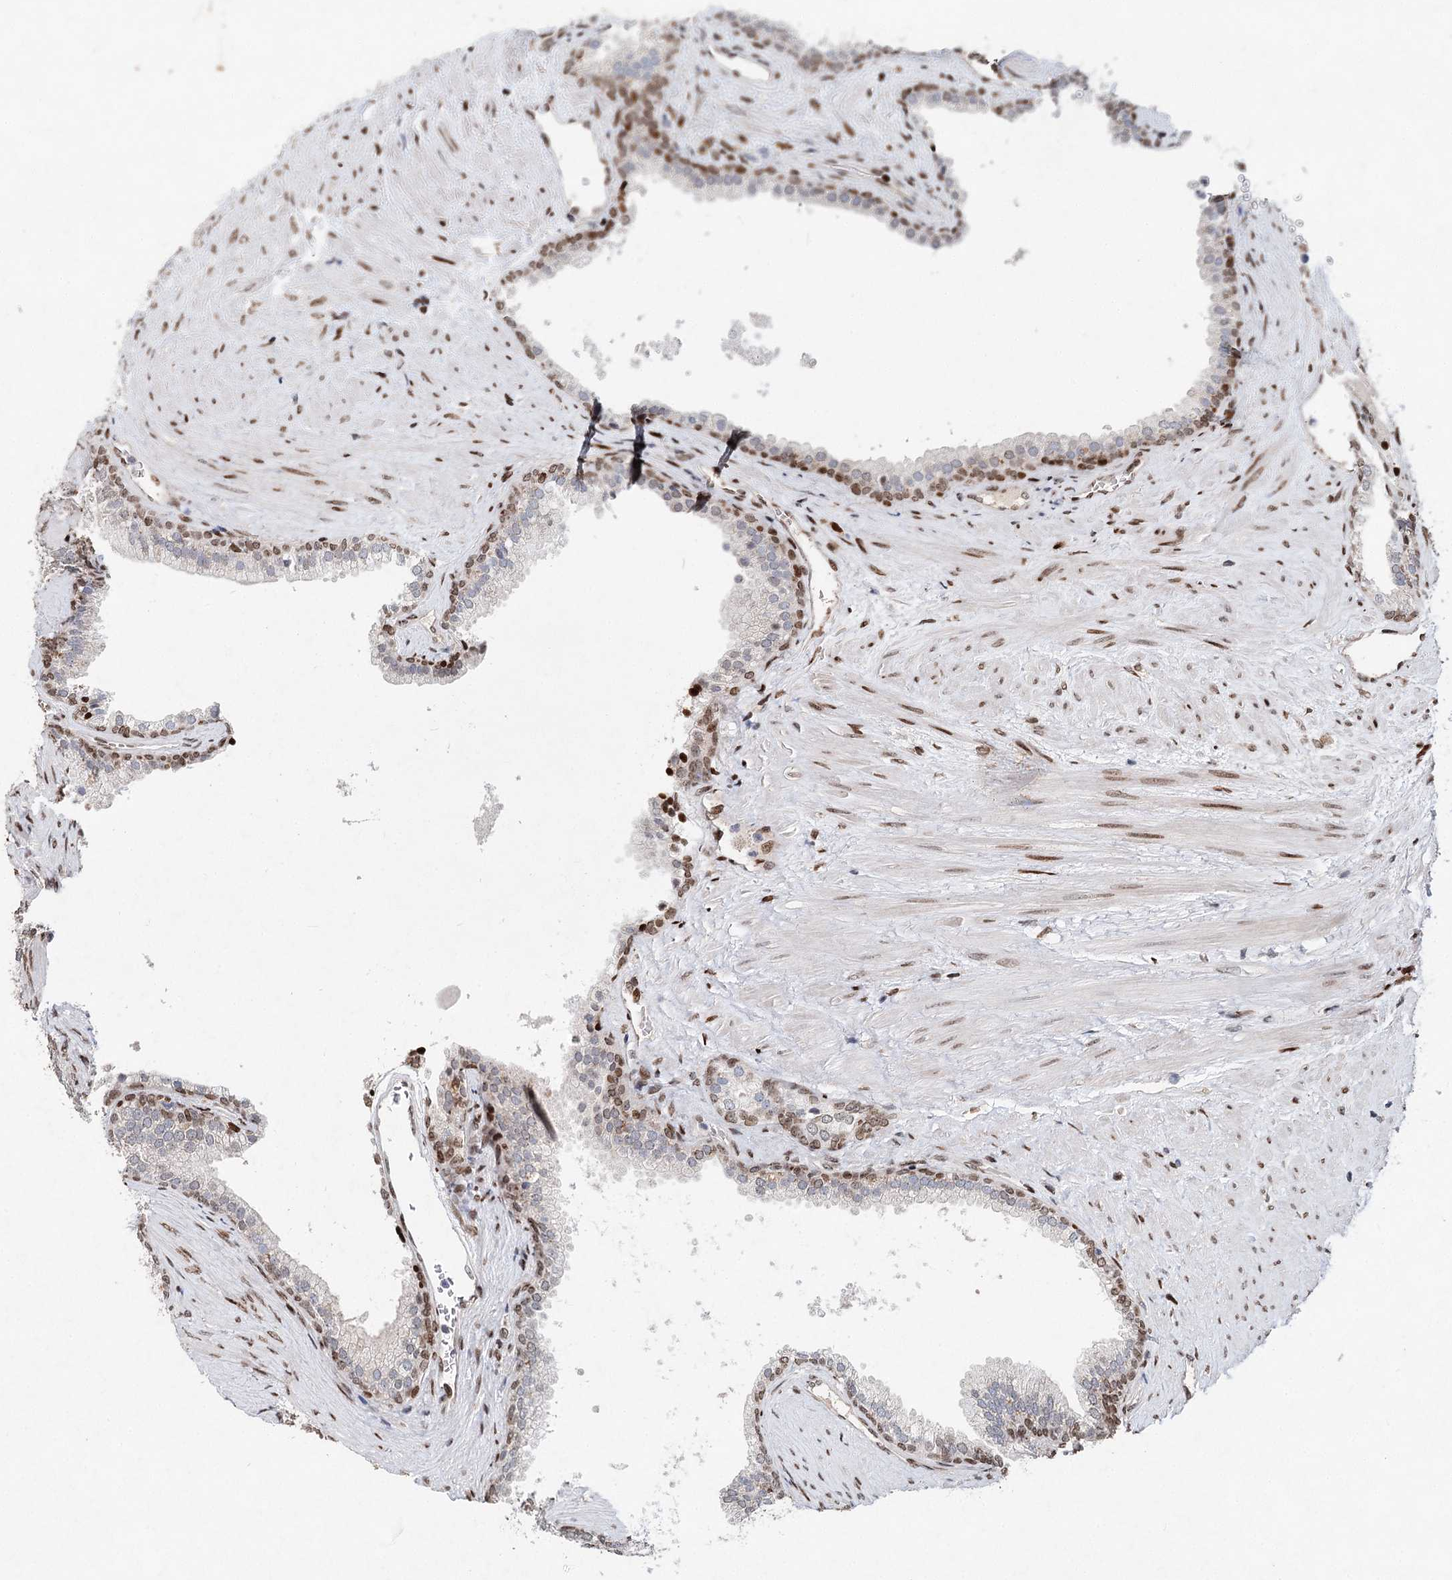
{"staining": {"intensity": "moderate", "quantity": "25%-75%", "location": "nuclear"}, "tissue": "prostate", "cell_type": "Glandular cells", "image_type": "normal", "snomed": [{"axis": "morphology", "description": "Normal tissue, NOS"}, {"axis": "topography", "description": "Prostate"}], "caption": "IHC (DAB (3,3'-diaminobenzidine)) staining of unremarkable prostate reveals moderate nuclear protein positivity in approximately 25%-75% of glandular cells.", "gene": "FRMD4A", "patient": {"sex": "male", "age": 76}}